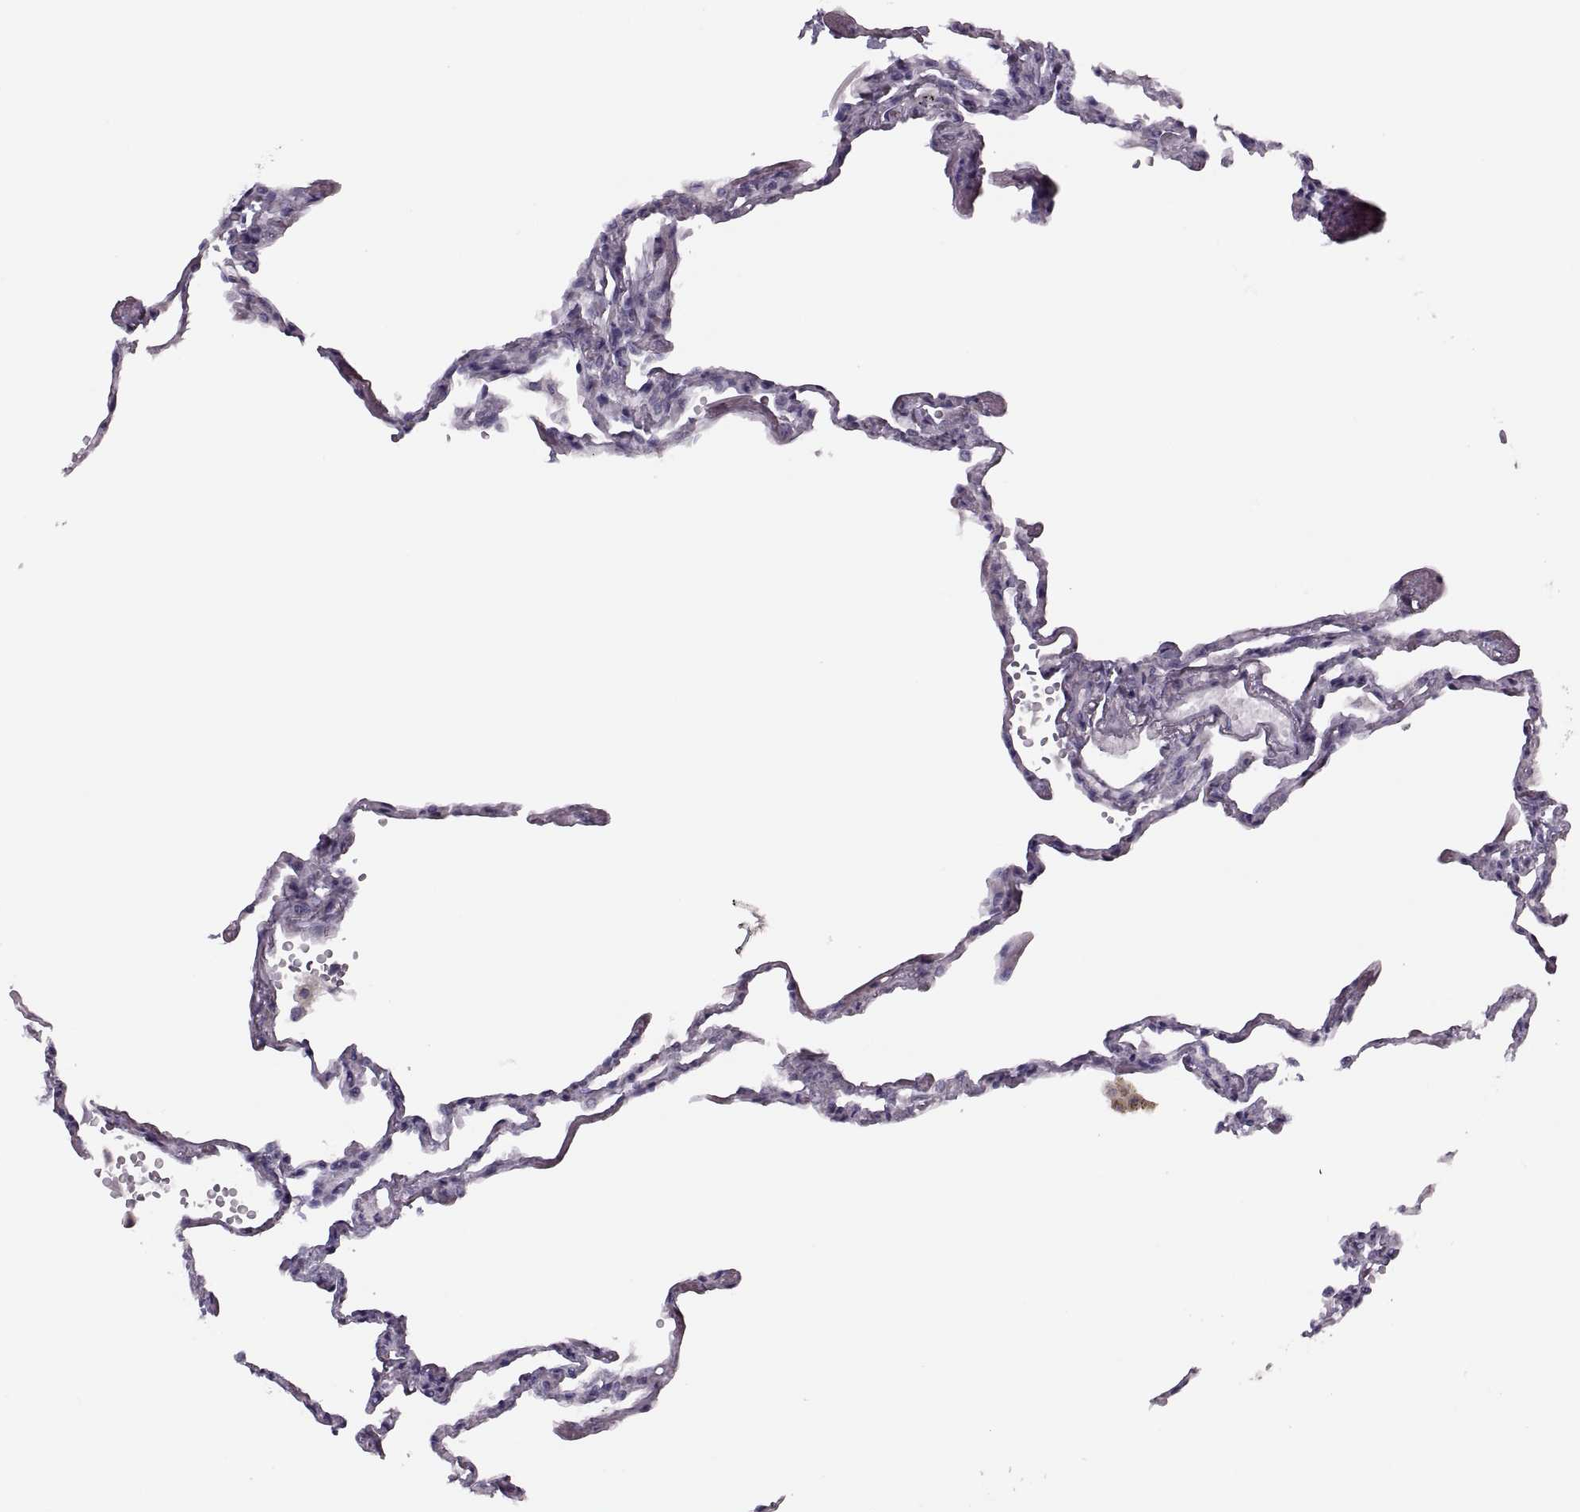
{"staining": {"intensity": "negative", "quantity": "none", "location": "none"}, "tissue": "lung", "cell_type": "Alveolar cells", "image_type": "normal", "snomed": [{"axis": "morphology", "description": "Normal tissue, NOS"}, {"axis": "topography", "description": "Lung"}], "caption": "Micrograph shows no protein positivity in alveolar cells of normal lung.", "gene": "PRSS54", "patient": {"sex": "male", "age": 78}}